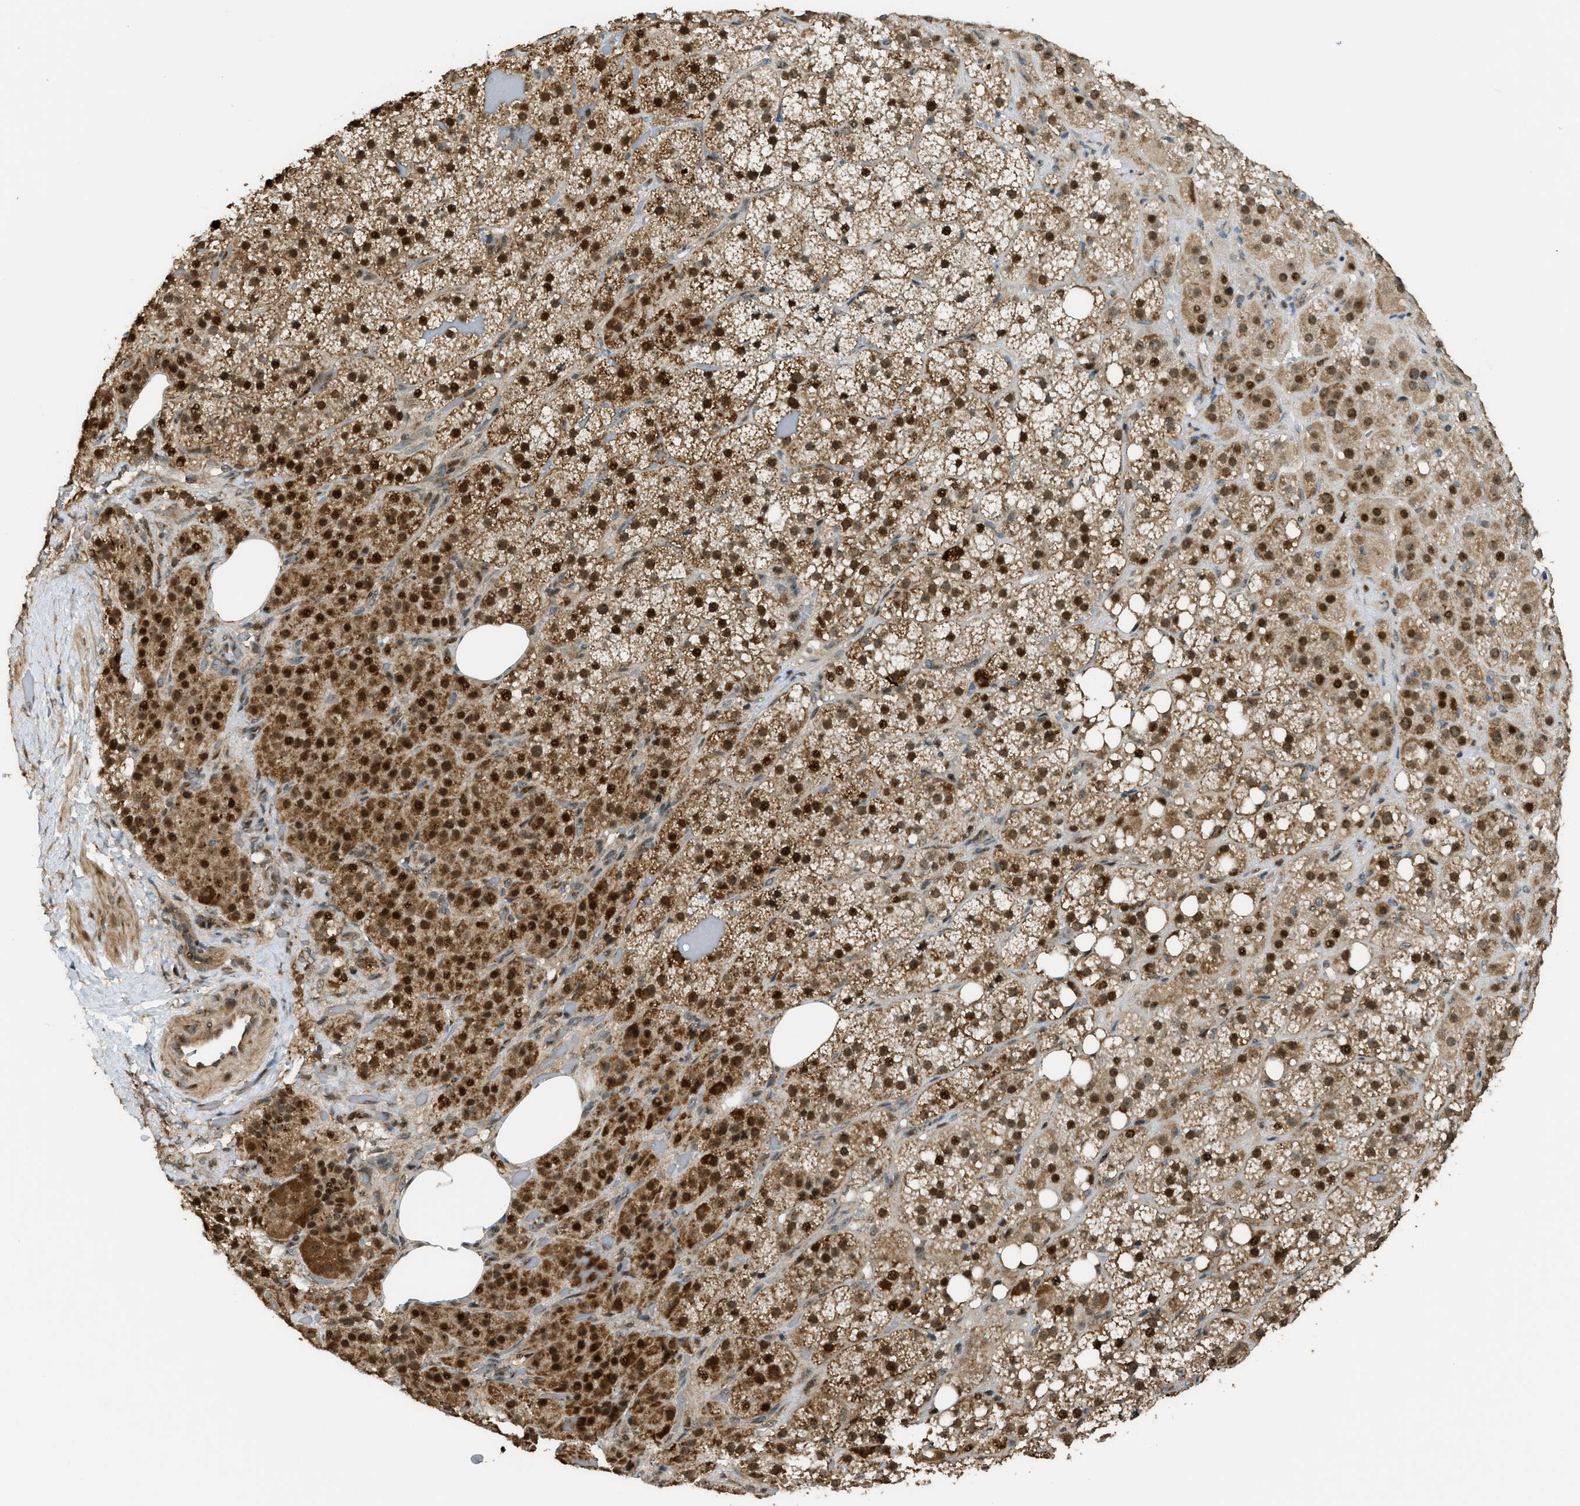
{"staining": {"intensity": "strong", "quantity": ">75%", "location": "cytoplasmic/membranous,nuclear"}, "tissue": "adrenal gland", "cell_type": "Glandular cells", "image_type": "normal", "snomed": [{"axis": "morphology", "description": "Normal tissue, NOS"}, {"axis": "topography", "description": "Adrenal gland"}], "caption": "Protein analysis of benign adrenal gland reveals strong cytoplasmic/membranous,nuclear expression in about >75% of glandular cells.", "gene": "CCDC186", "patient": {"sex": "female", "age": 59}}